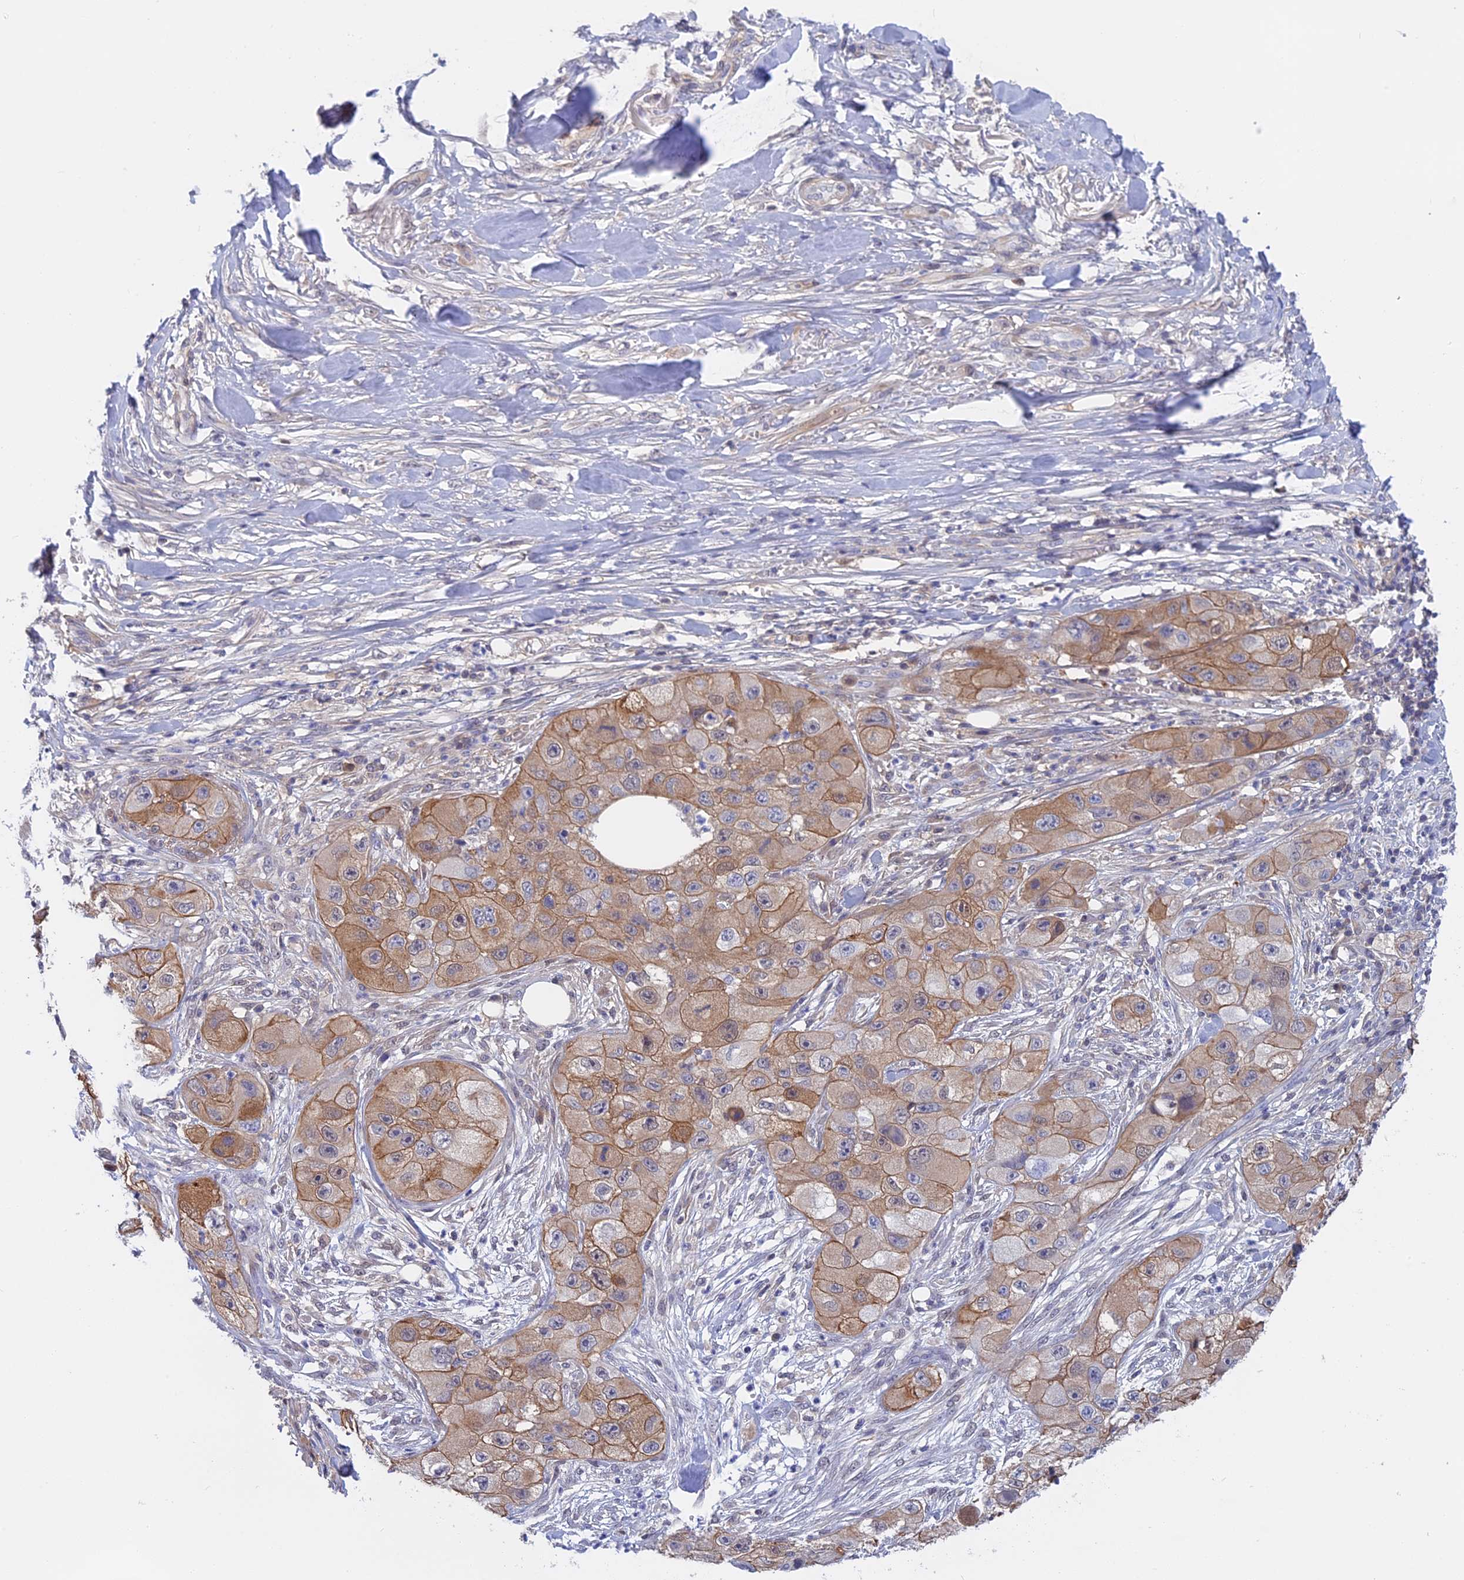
{"staining": {"intensity": "moderate", "quantity": ">75%", "location": "cytoplasmic/membranous"}, "tissue": "skin cancer", "cell_type": "Tumor cells", "image_type": "cancer", "snomed": [{"axis": "morphology", "description": "Squamous cell carcinoma, NOS"}, {"axis": "topography", "description": "Skin"}, {"axis": "topography", "description": "Subcutis"}], "caption": "This is a photomicrograph of IHC staining of skin cancer (squamous cell carcinoma), which shows moderate positivity in the cytoplasmic/membranous of tumor cells.", "gene": "STUB1", "patient": {"sex": "male", "age": 73}}